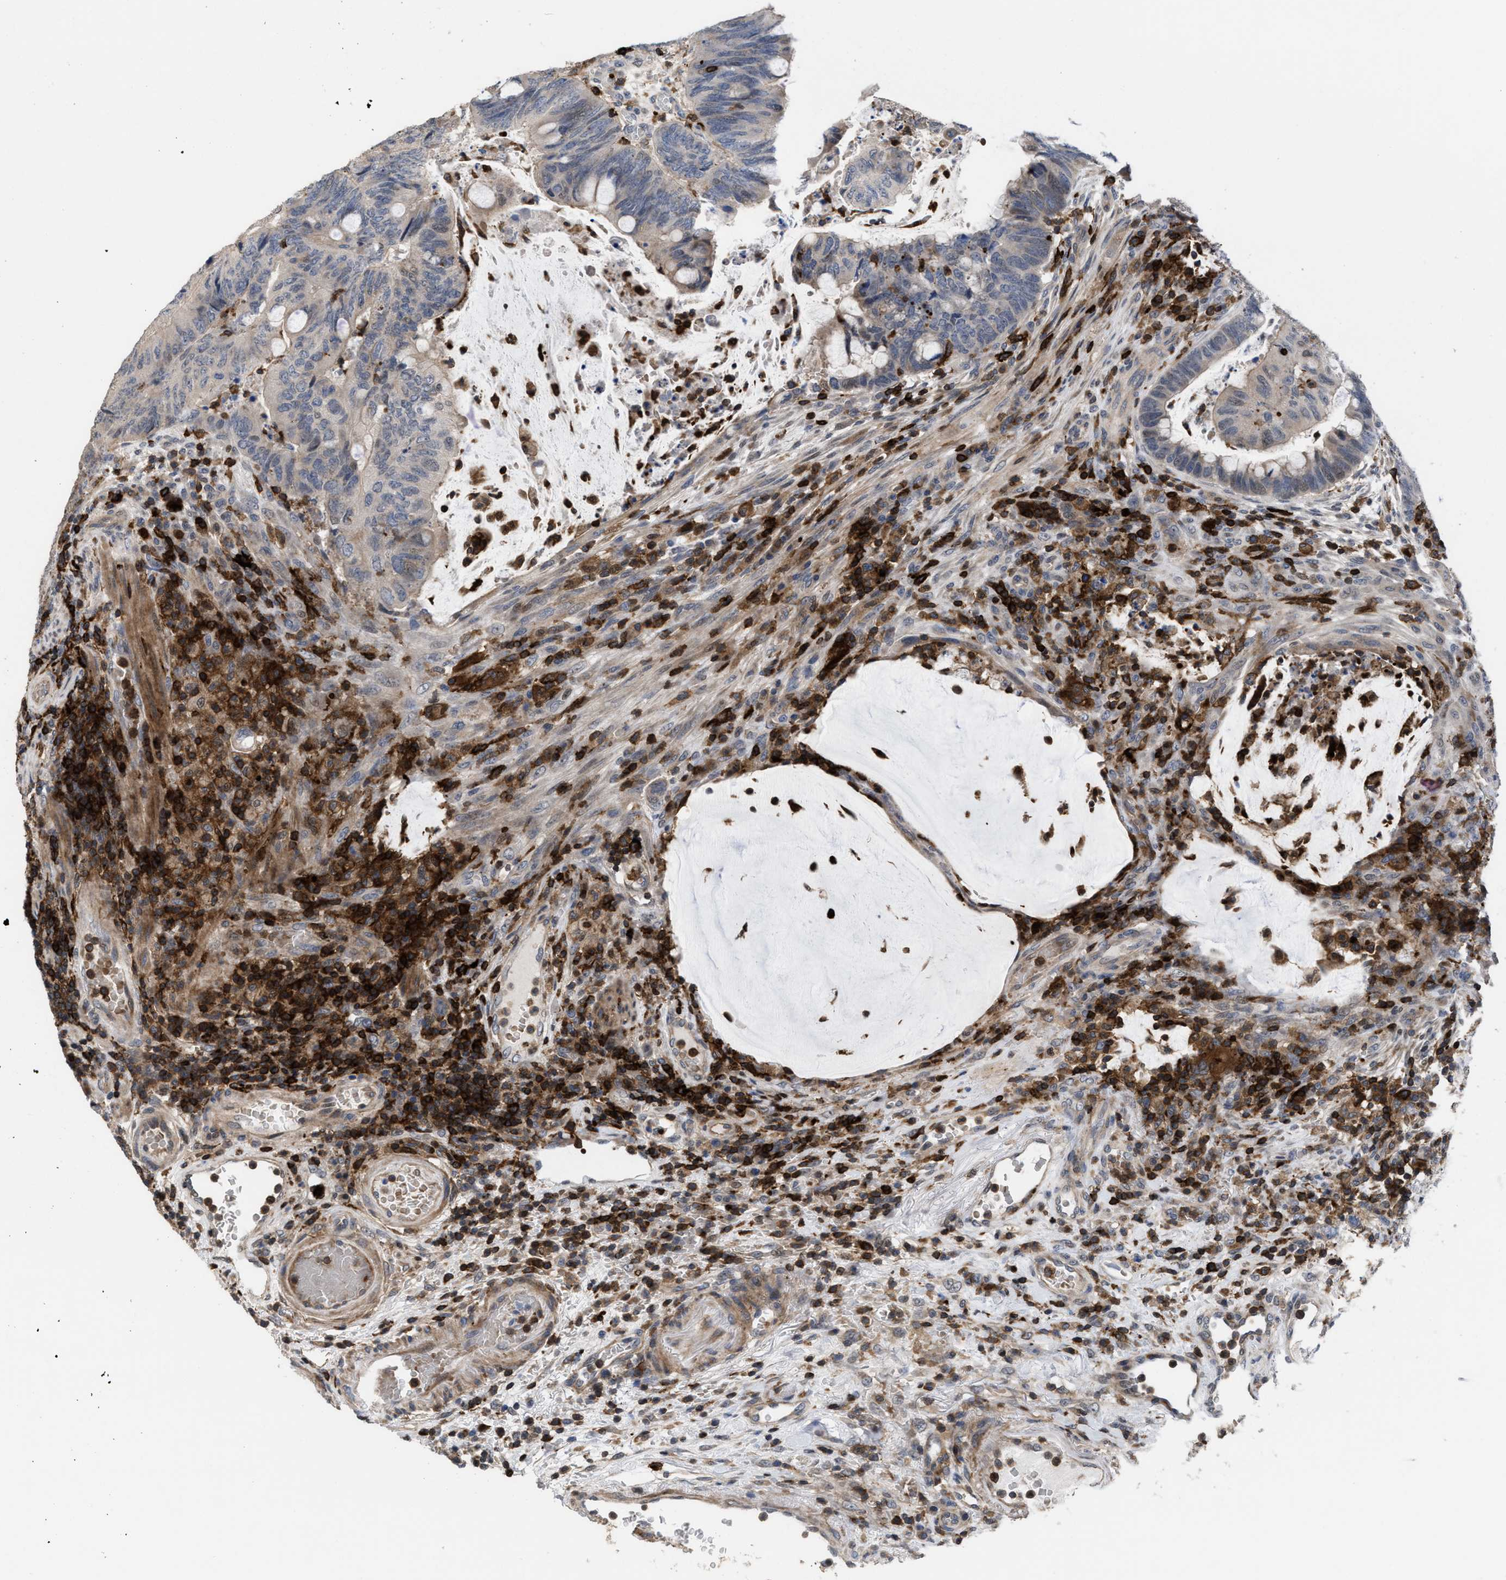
{"staining": {"intensity": "weak", "quantity": "<25%", "location": "cytoplasmic/membranous"}, "tissue": "colorectal cancer", "cell_type": "Tumor cells", "image_type": "cancer", "snomed": [{"axis": "morphology", "description": "Normal tissue, NOS"}, {"axis": "morphology", "description": "Adenocarcinoma, NOS"}, {"axis": "topography", "description": "Rectum"}, {"axis": "topography", "description": "Peripheral nerve tissue"}], "caption": "DAB (3,3'-diaminobenzidine) immunohistochemical staining of colorectal cancer (adenocarcinoma) demonstrates no significant positivity in tumor cells. The staining was performed using DAB to visualize the protein expression in brown, while the nuclei were stained in blue with hematoxylin (Magnification: 20x).", "gene": "PTPRE", "patient": {"sex": "male", "age": 92}}